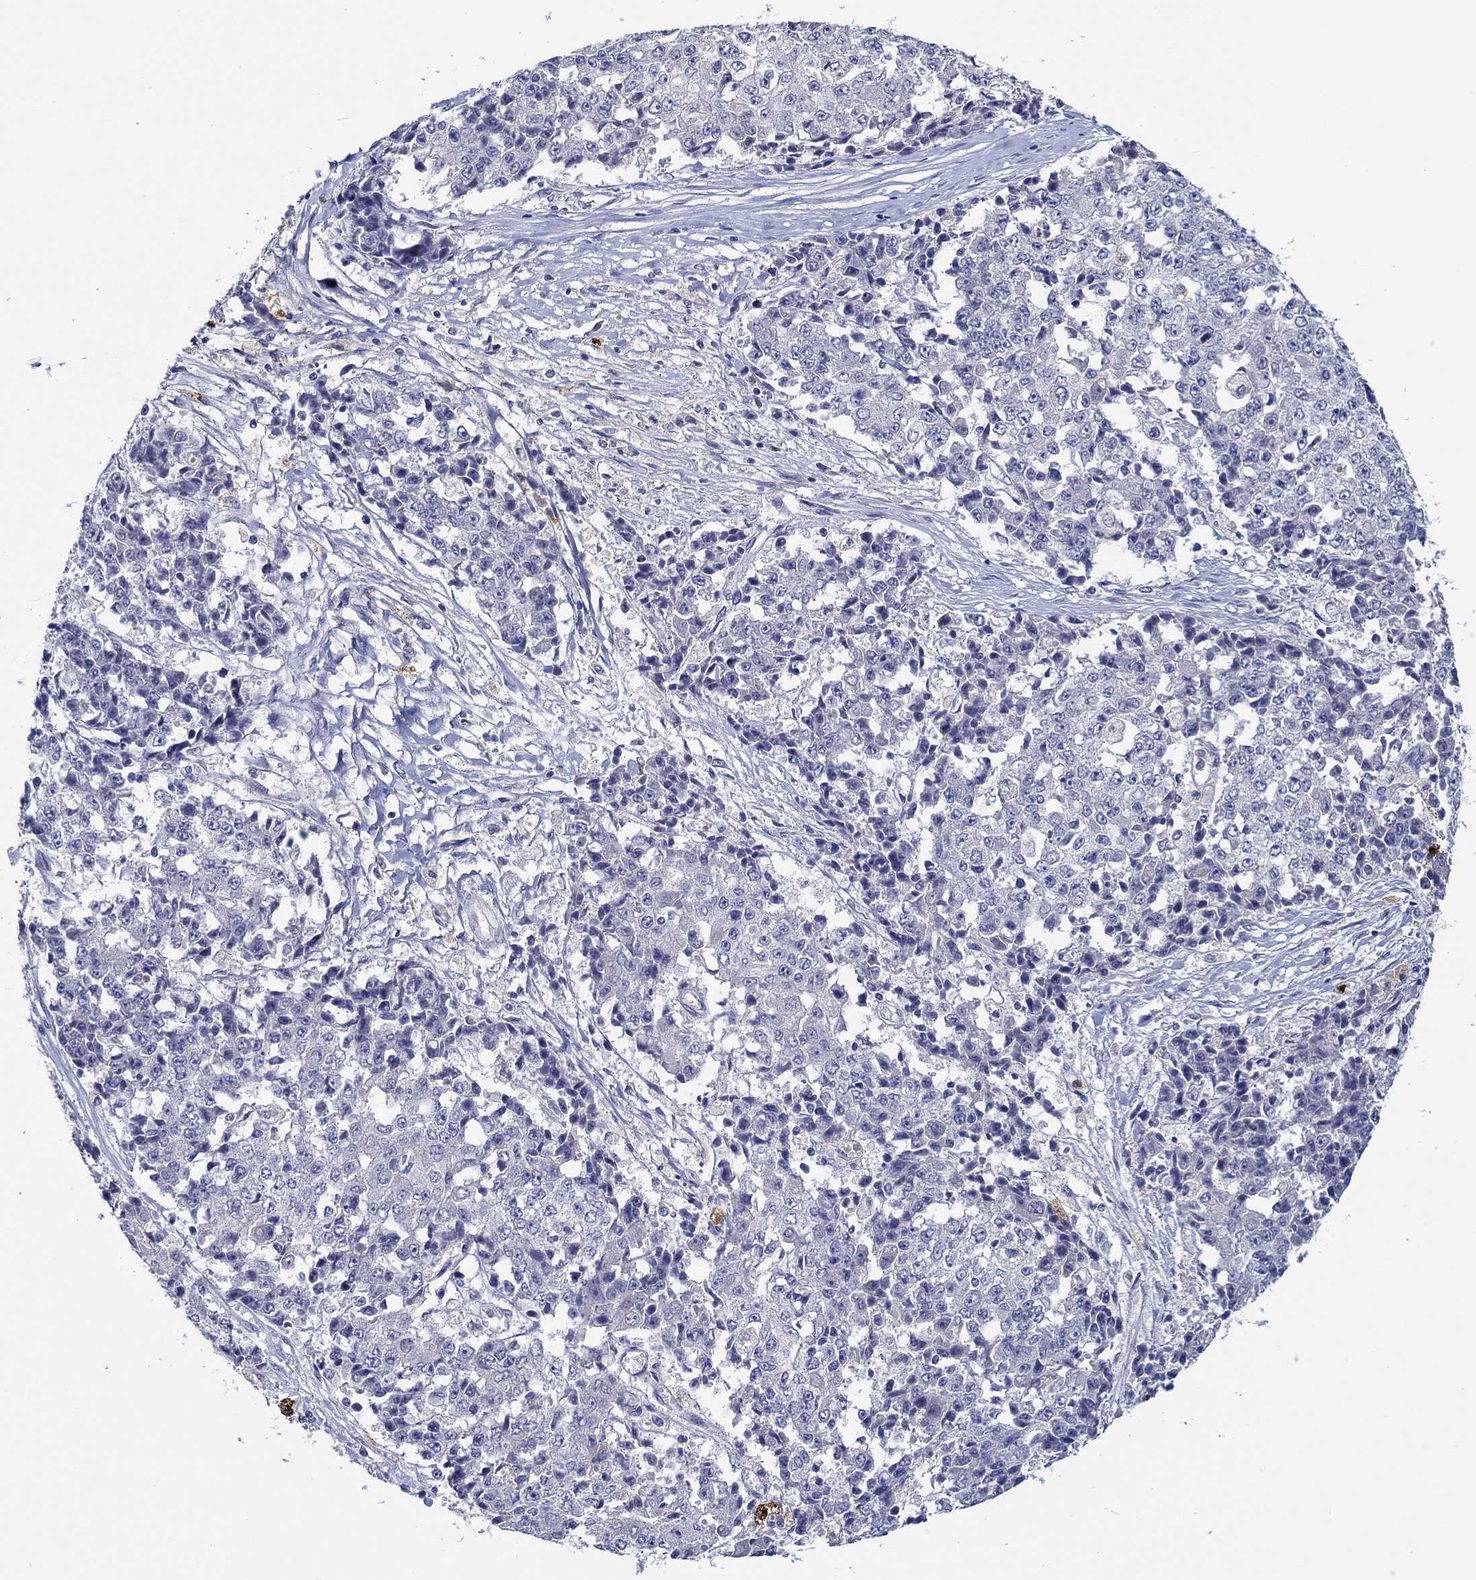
{"staining": {"intensity": "negative", "quantity": "none", "location": "none"}, "tissue": "ovarian cancer", "cell_type": "Tumor cells", "image_type": "cancer", "snomed": [{"axis": "morphology", "description": "Carcinoma, endometroid"}, {"axis": "topography", "description": "Ovary"}], "caption": "Photomicrograph shows no protein staining in tumor cells of ovarian endometroid carcinoma tissue.", "gene": "CHIT1", "patient": {"sex": "female", "age": 42}}